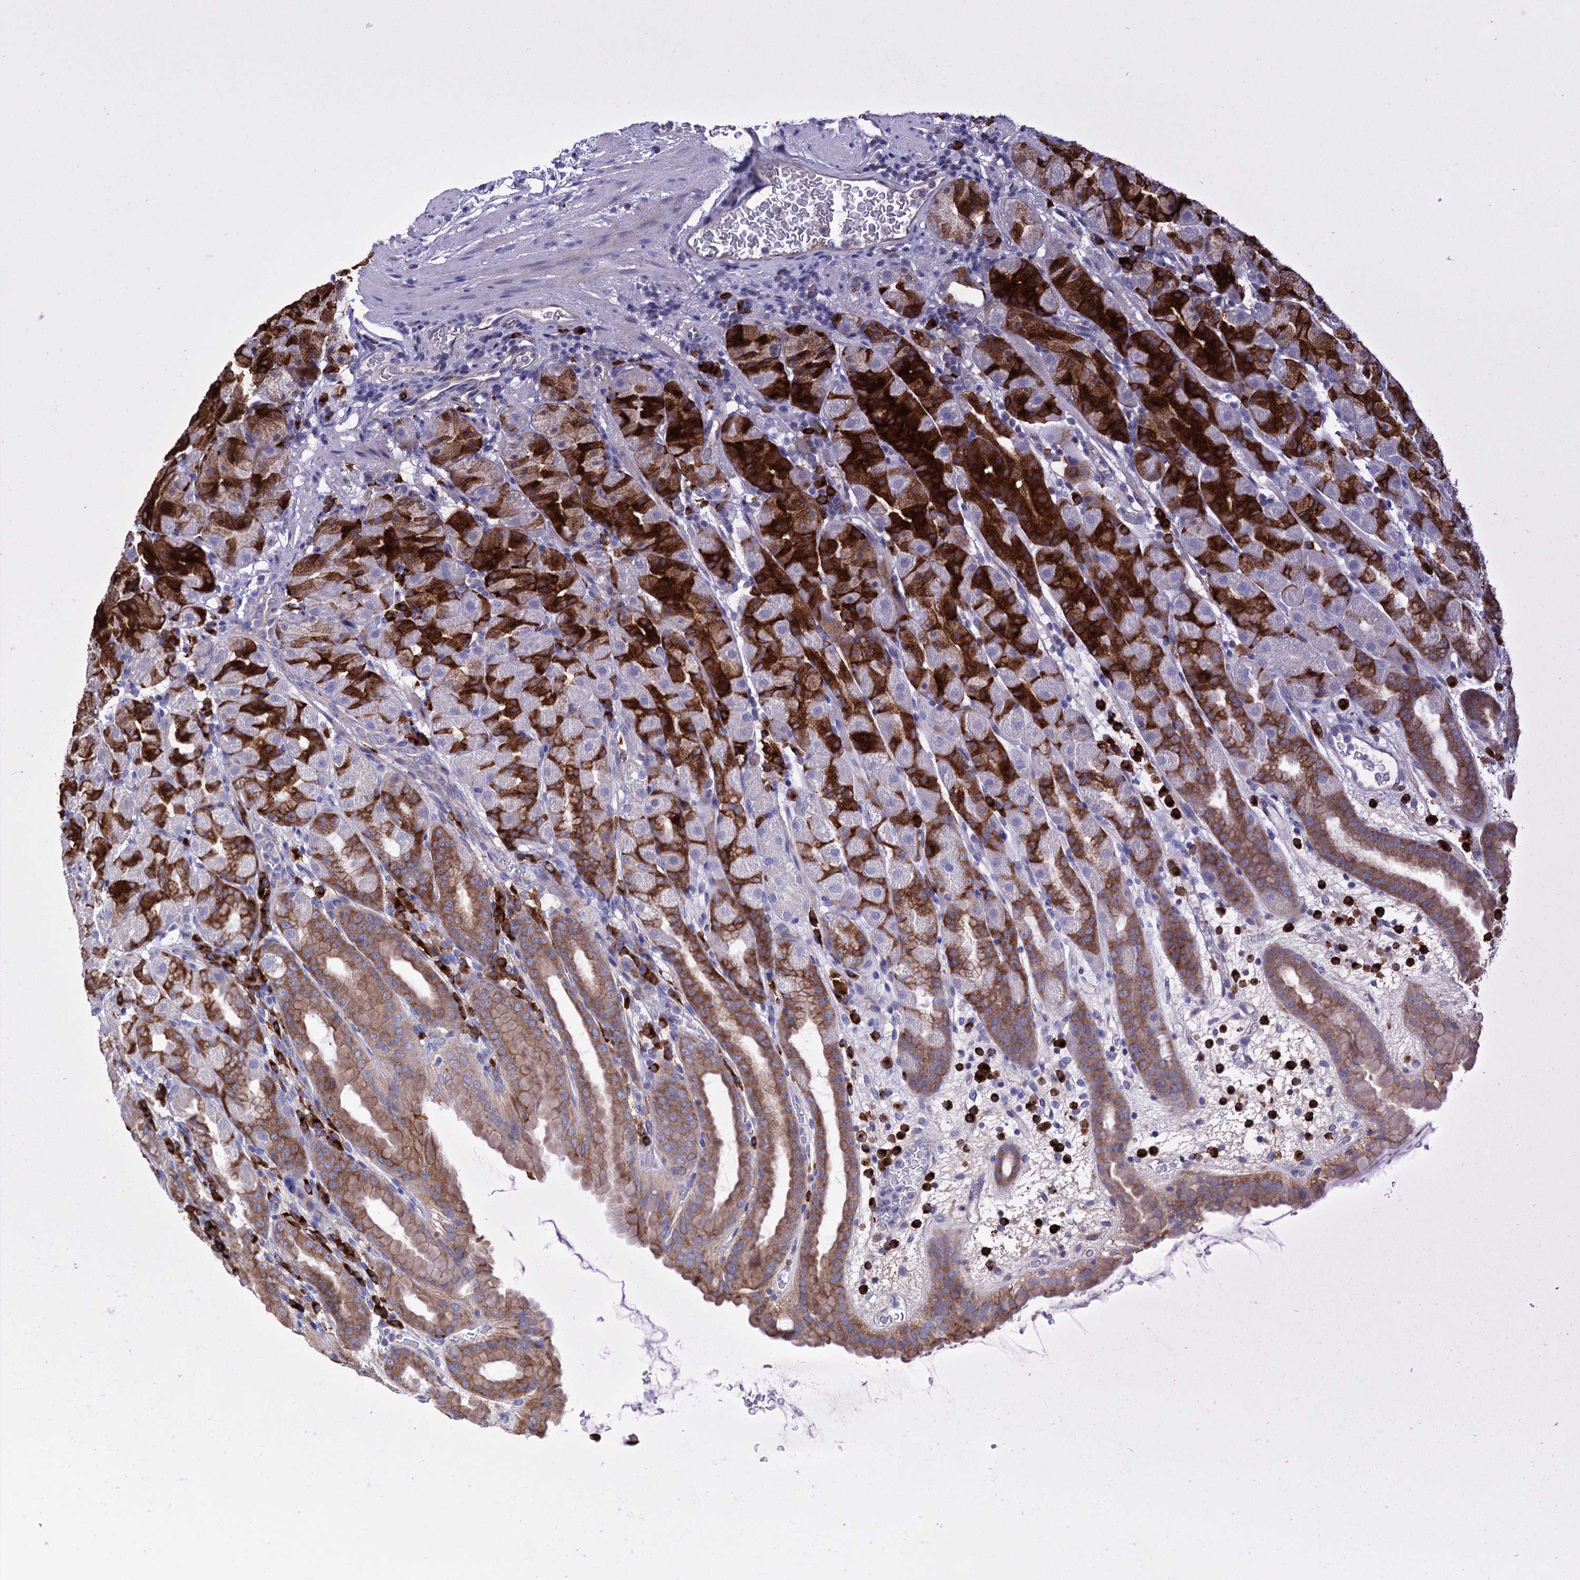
{"staining": {"intensity": "strong", "quantity": "25%-75%", "location": "cytoplasmic/membranous"}, "tissue": "stomach", "cell_type": "Glandular cells", "image_type": "normal", "snomed": [{"axis": "morphology", "description": "Normal tissue, NOS"}, {"axis": "topography", "description": "Stomach, upper"}], "caption": "Immunohistochemical staining of unremarkable human stomach displays strong cytoplasmic/membranous protein staining in approximately 25%-75% of glandular cells.", "gene": "BBS4", "patient": {"sex": "male", "age": 68}}